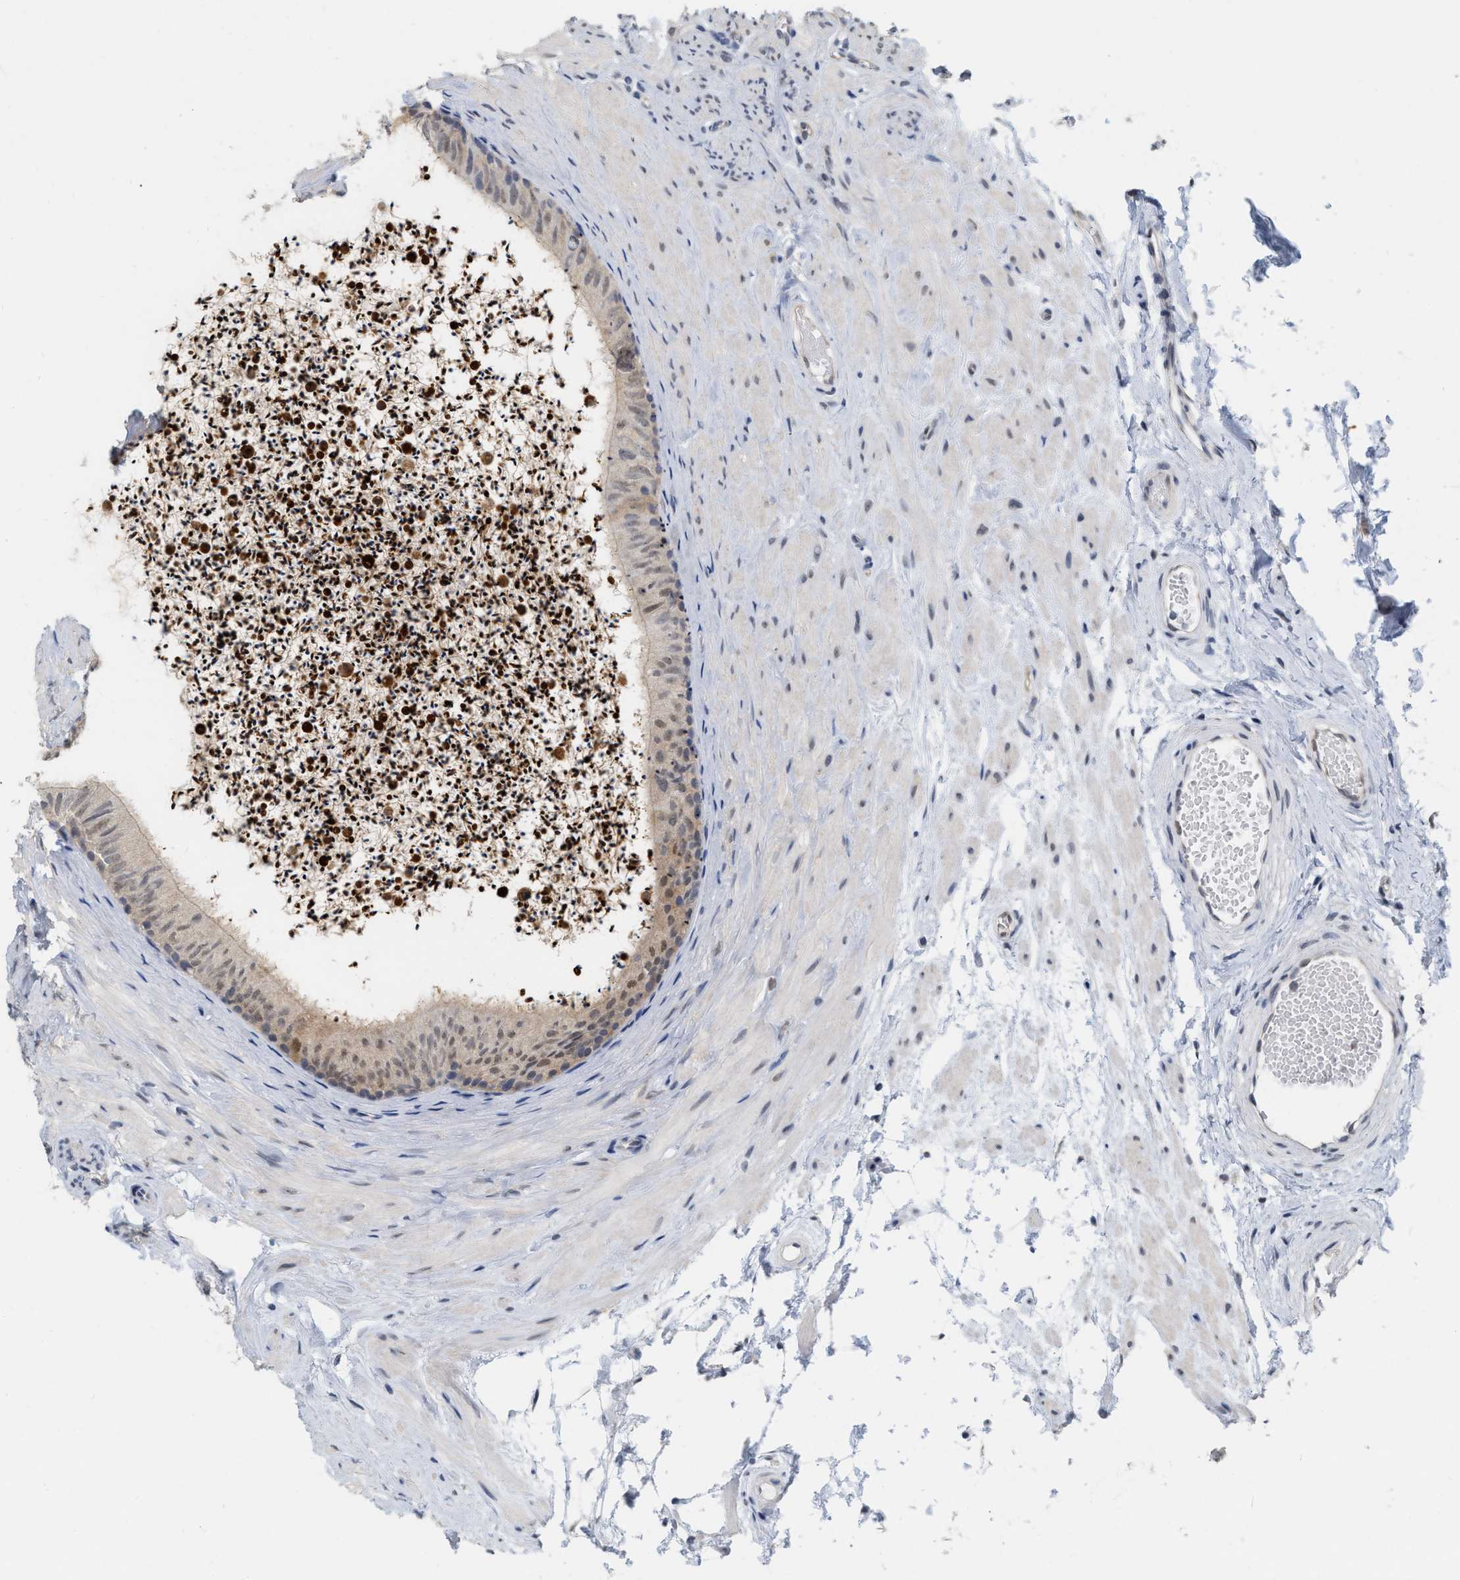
{"staining": {"intensity": "weak", "quantity": ">75%", "location": "cytoplasmic/membranous,nuclear"}, "tissue": "epididymis", "cell_type": "Glandular cells", "image_type": "normal", "snomed": [{"axis": "morphology", "description": "Normal tissue, NOS"}, {"axis": "topography", "description": "Epididymis"}], "caption": "Epididymis stained with immunohistochemistry (IHC) reveals weak cytoplasmic/membranous,nuclear expression in about >75% of glandular cells. The staining is performed using DAB brown chromogen to label protein expression. The nuclei are counter-stained blue using hematoxylin.", "gene": "RUVBL1", "patient": {"sex": "male", "age": 56}}